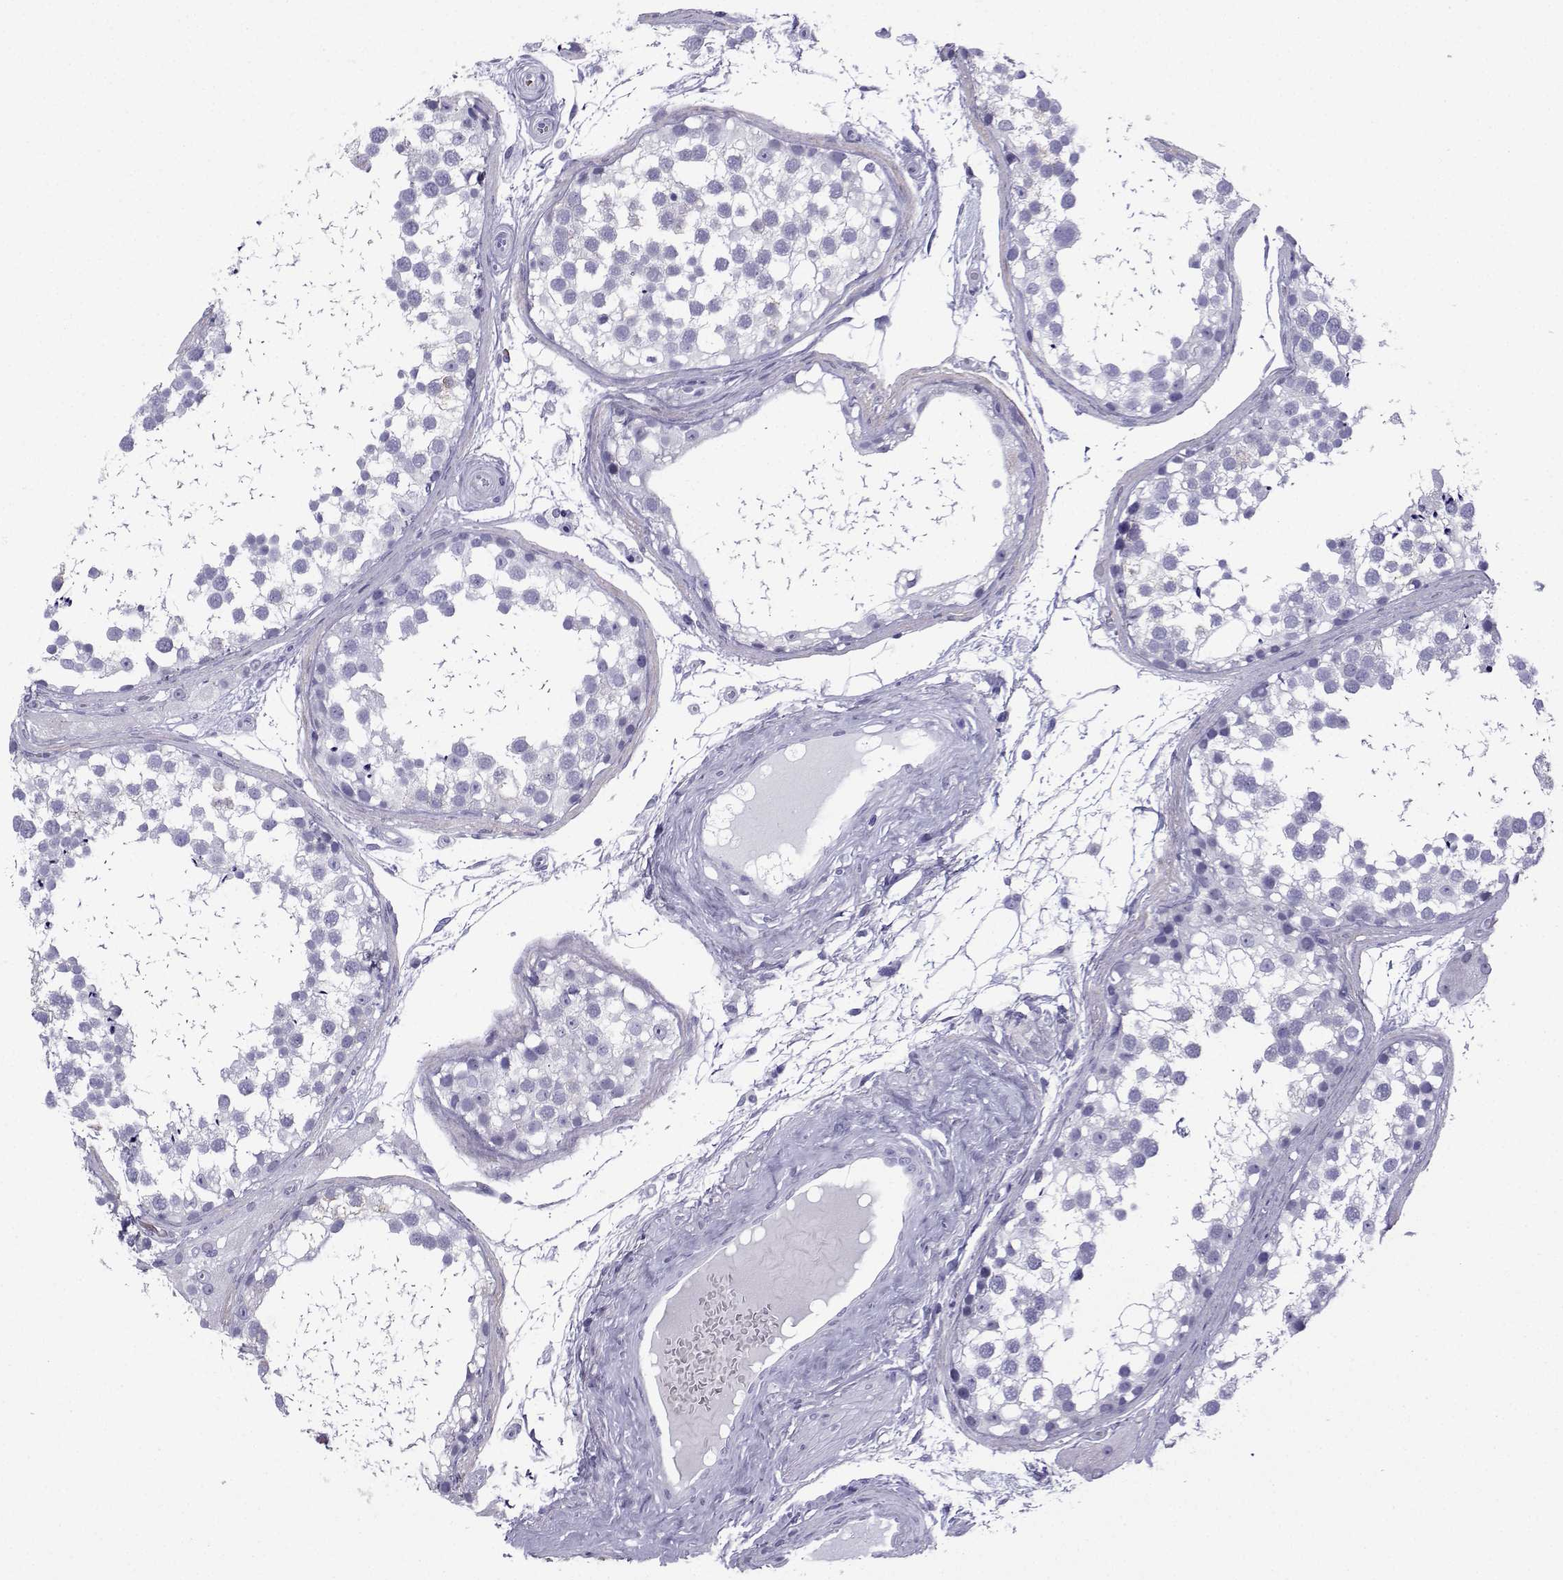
{"staining": {"intensity": "negative", "quantity": "none", "location": "none"}, "tissue": "testis", "cell_type": "Cells in seminiferous ducts", "image_type": "normal", "snomed": [{"axis": "morphology", "description": "Normal tissue, NOS"}, {"axis": "morphology", "description": "Seminoma, NOS"}, {"axis": "topography", "description": "Testis"}], "caption": "Immunohistochemistry (IHC) micrograph of normal human testis stained for a protein (brown), which shows no expression in cells in seminiferous ducts. (DAB (3,3'-diaminobenzidine) IHC, high magnification).", "gene": "TRIM46", "patient": {"sex": "male", "age": 65}}